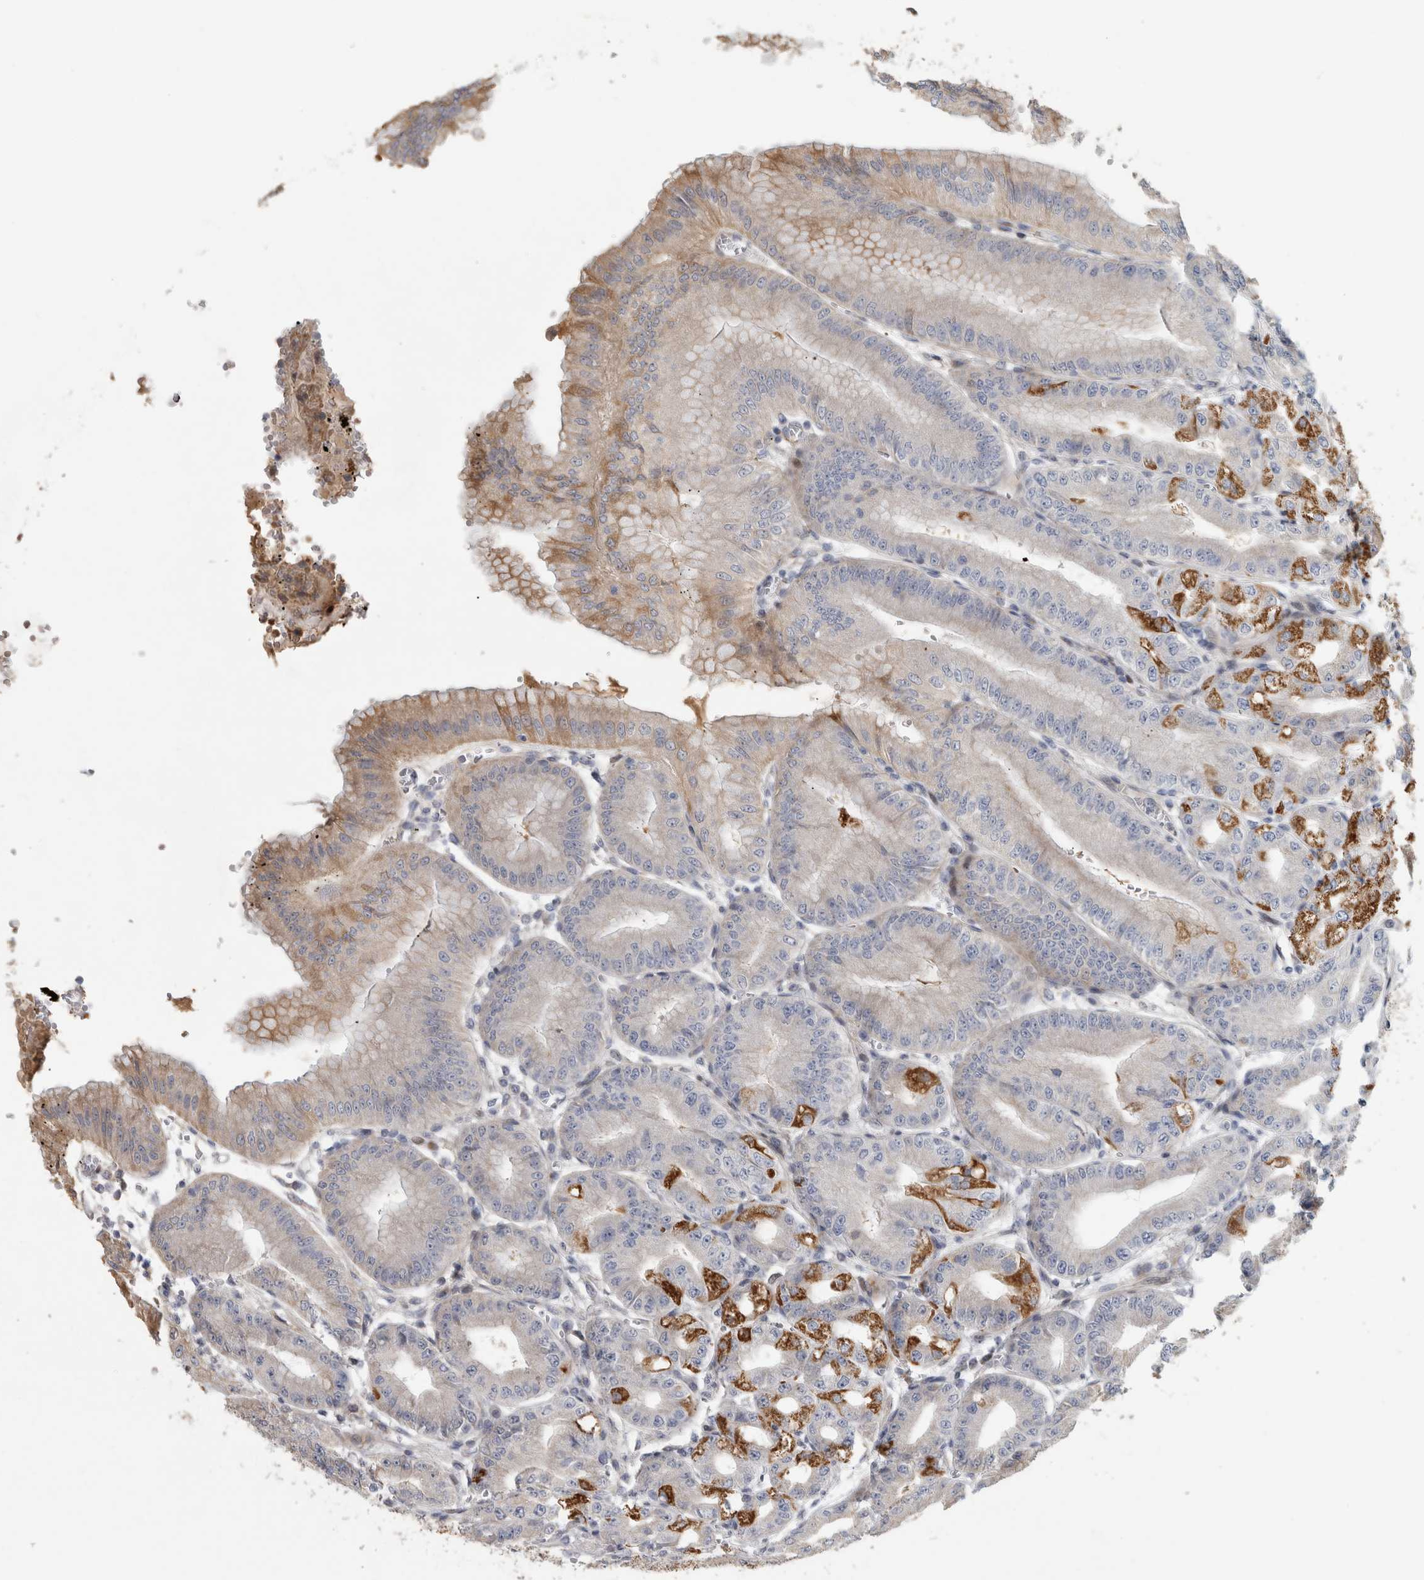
{"staining": {"intensity": "moderate", "quantity": "25%-75%", "location": "cytoplasmic/membranous"}, "tissue": "stomach", "cell_type": "Glandular cells", "image_type": "normal", "snomed": [{"axis": "morphology", "description": "Normal tissue, NOS"}, {"axis": "topography", "description": "Stomach, lower"}], "caption": "High-magnification brightfield microscopy of benign stomach stained with DAB (3,3'-diaminobenzidine) (brown) and counterstained with hematoxylin (blue). glandular cells exhibit moderate cytoplasmic/membranous staining is seen in about25%-75% of cells. (DAB IHC, brown staining for protein, blue staining for nuclei).", "gene": "RBM48", "patient": {"sex": "male", "age": 71}}